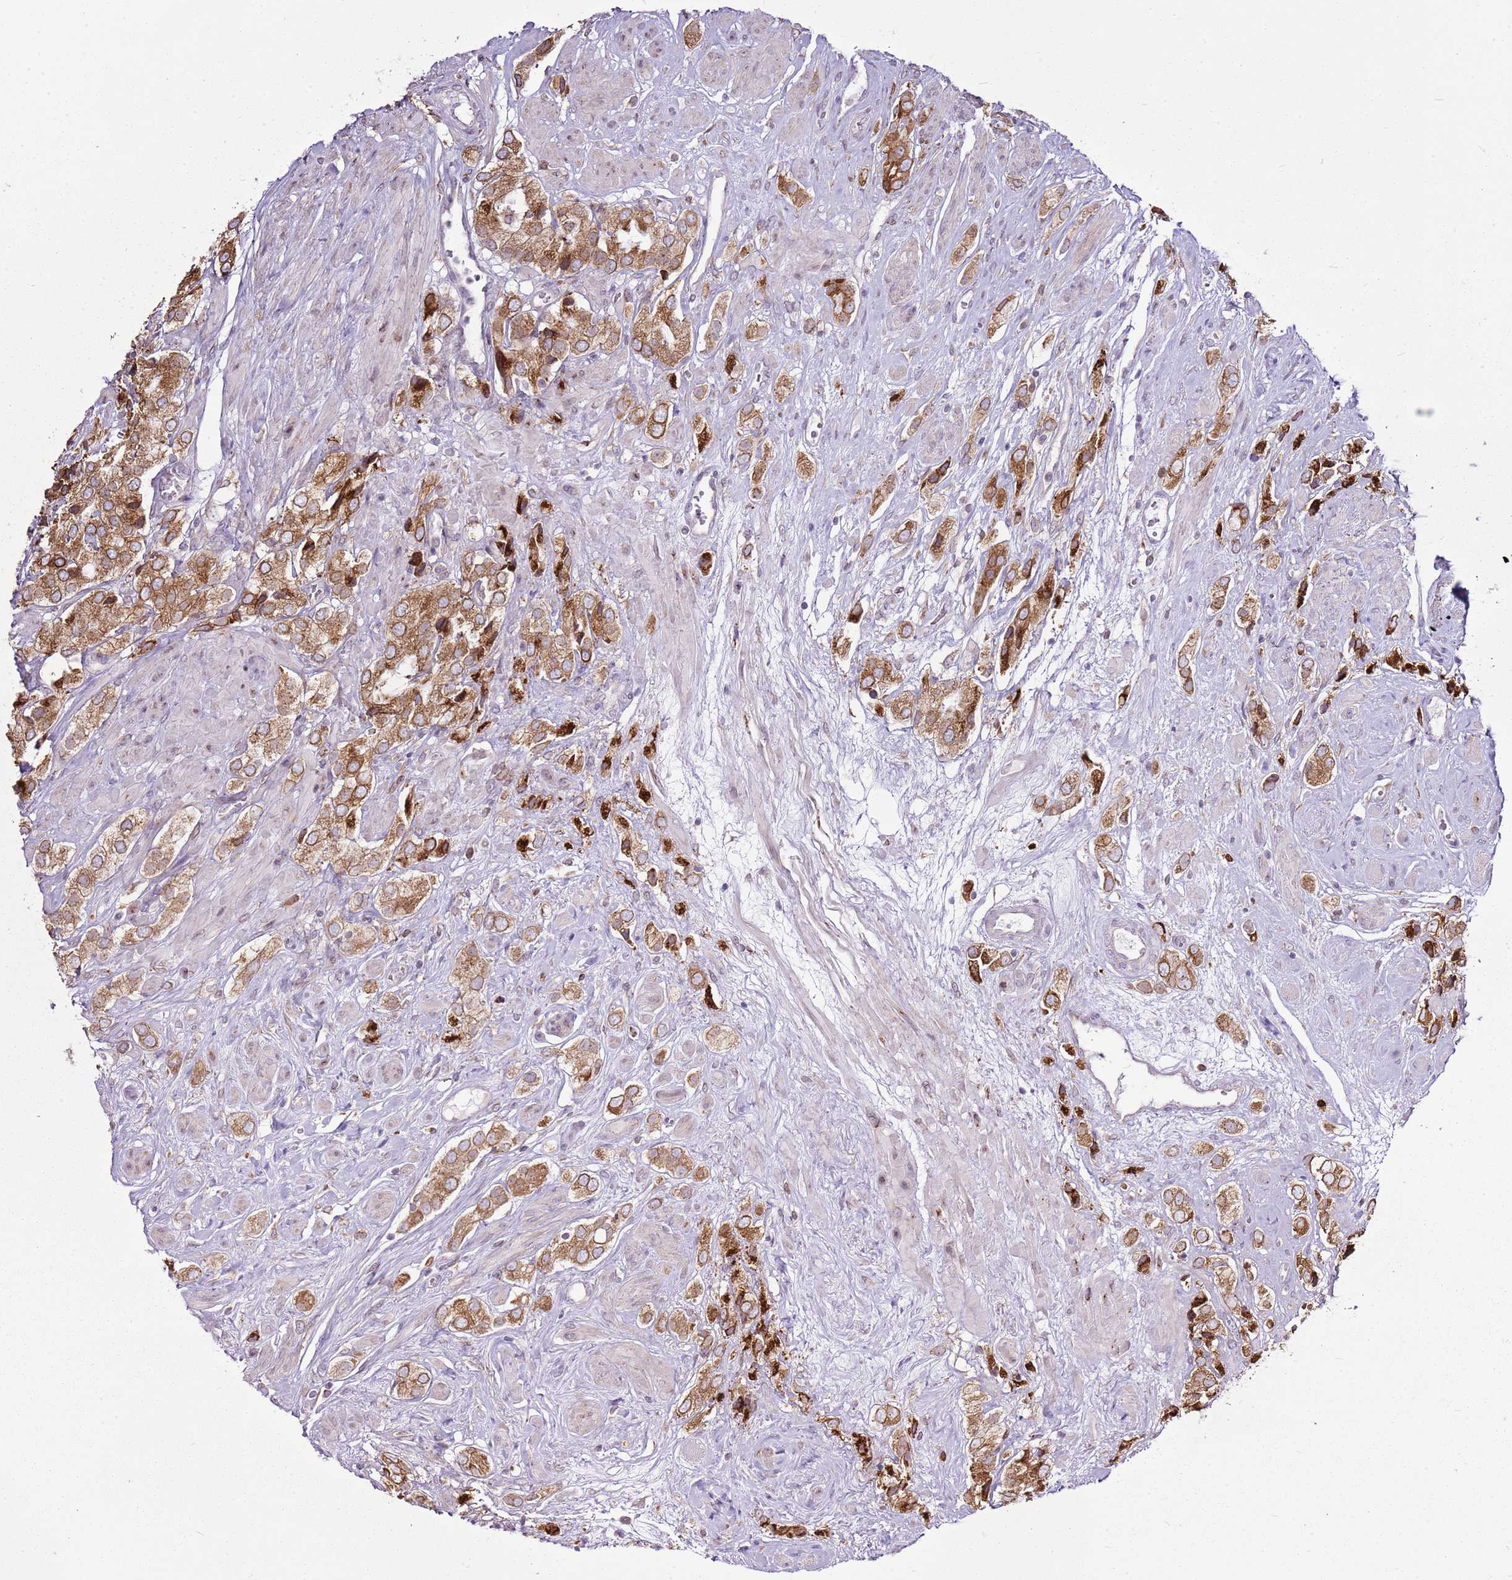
{"staining": {"intensity": "moderate", "quantity": ">75%", "location": "cytoplasmic/membranous"}, "tissue": "prostate cancer", "cell_type": "Tumor cells", "image_type": "cancer", "snomed": [{"axis": "morphology", "description": "Adenocarcinoma, High grade"}, {"axis": "topography", "description": "Prostate and seminal vesicle, NOS"}], "caption": "This is an image of IHC staining of prostate cancer (adenocarcinoma (high-grade)), which shows moderate positivity in the cytoplasmic/membranous of tumor cells.", "gene": "TMED10", "patient": {"sex": "male", "age": 64}}